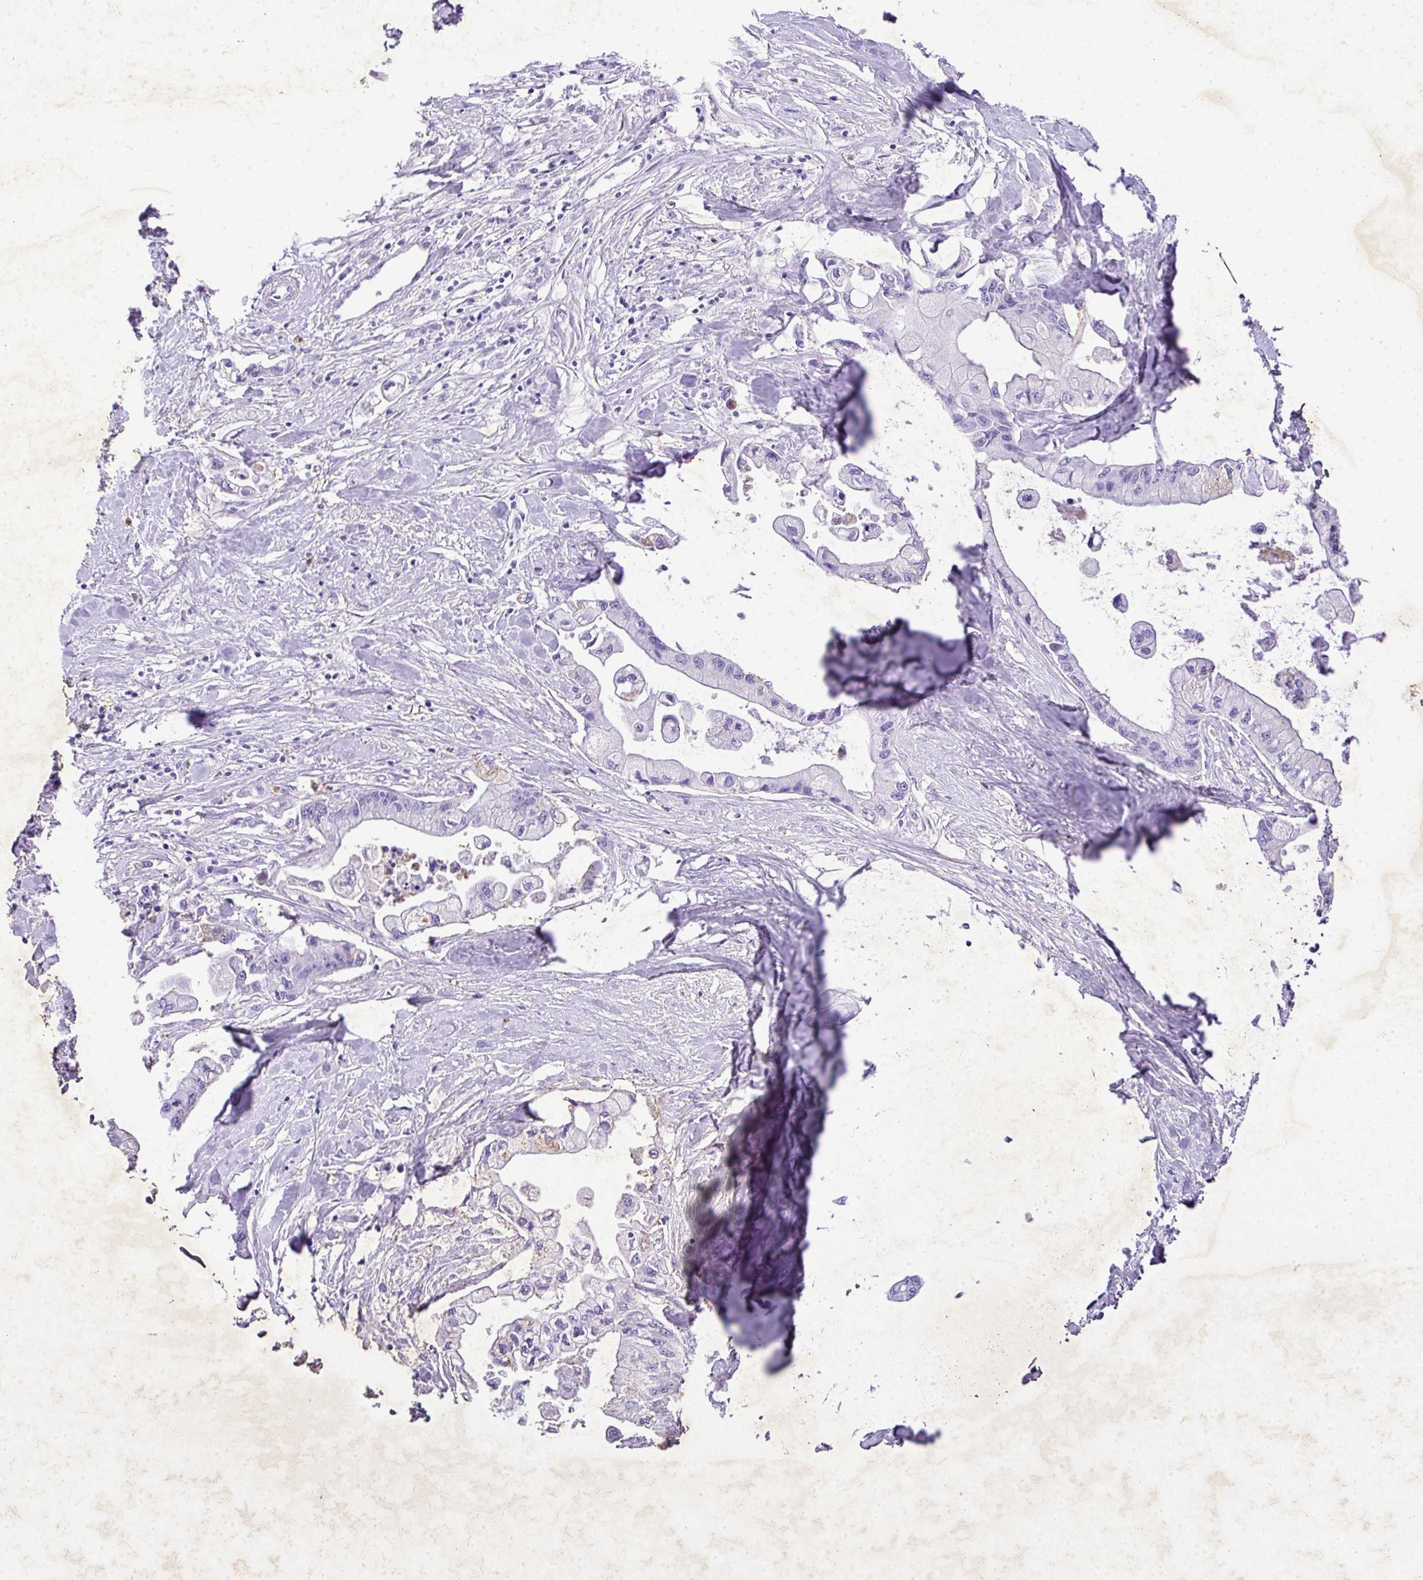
{"staining": {"intensity": "negative", "quantity": "none", "location": "none"}, "tissue": "pancreatic cancer", "cell_type": "Tumor cells", "image_type": "cancer", "snomed": [{"axis": "morphology", "description": "Adenocarcinoma, NOS"}, {"axis": "topography", "description": "Pancreas"}], "caption": "Tumor cells are negative for brown protein staining in pancreatic adenocarcinoma.", "gene": "KCNJ11", "patient": {"sex": "male", "age": 61}}